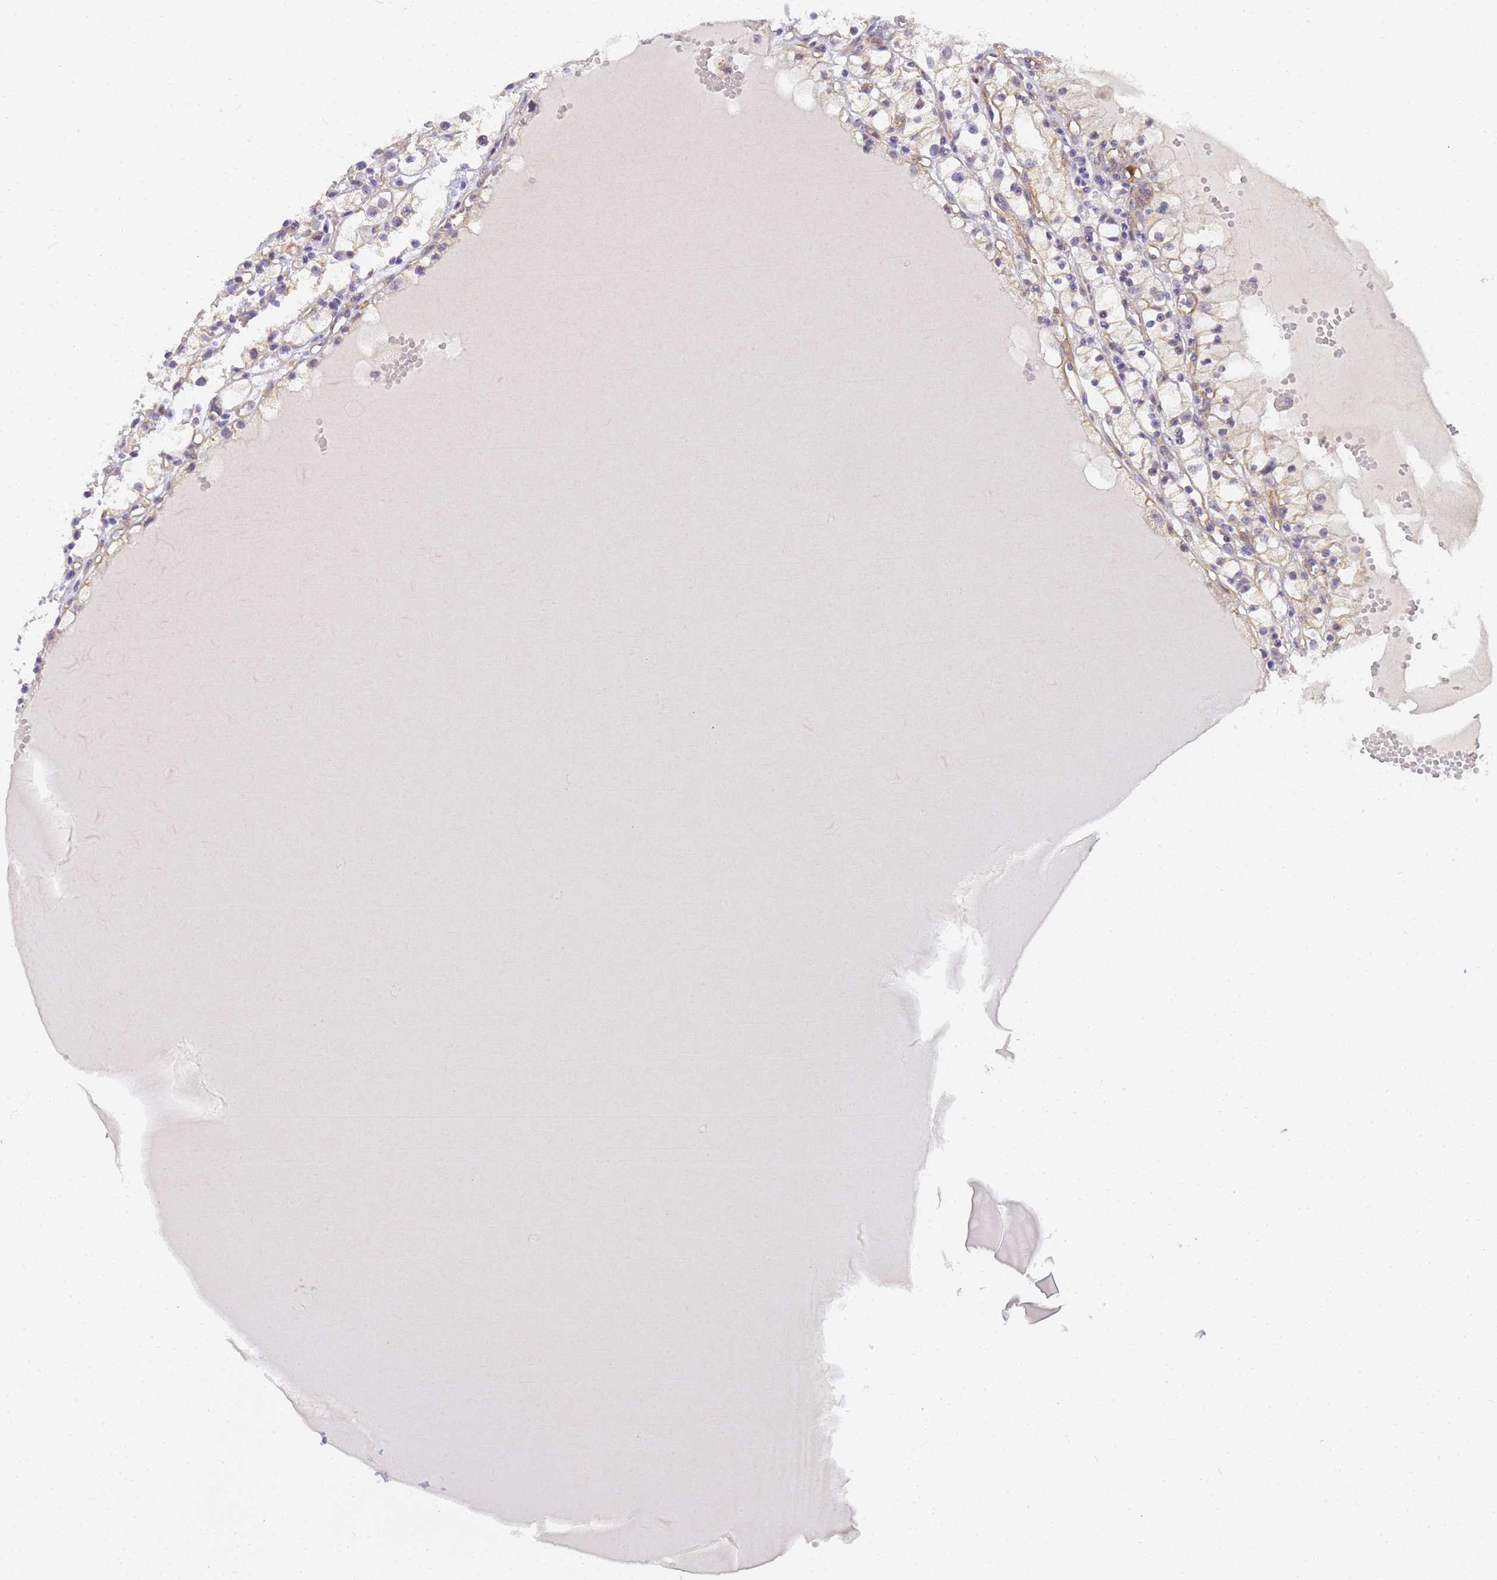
{"staining": {"intensity": "negative", "quantity": "none", "location": "none"}, "tissue": "renal cancer", "cell_type": "Tumor cells", "image_type": "cancer", "snomed": [{"axis": "morphology", "description": "Adenocarcinoma, NOS"}, {"axis": "topography", "description": "Kidney"}], "caption": "This histopathology image is of renal adenocarcinoma stained with IHC to label a protein in brown with the nuclei are counter-stained blue. There is no positivity in tumor cells. (IHC, brightfield microscopy, high magnification).", "gene": "GON4L", "patient": {"sex": "male", "age": 56}}